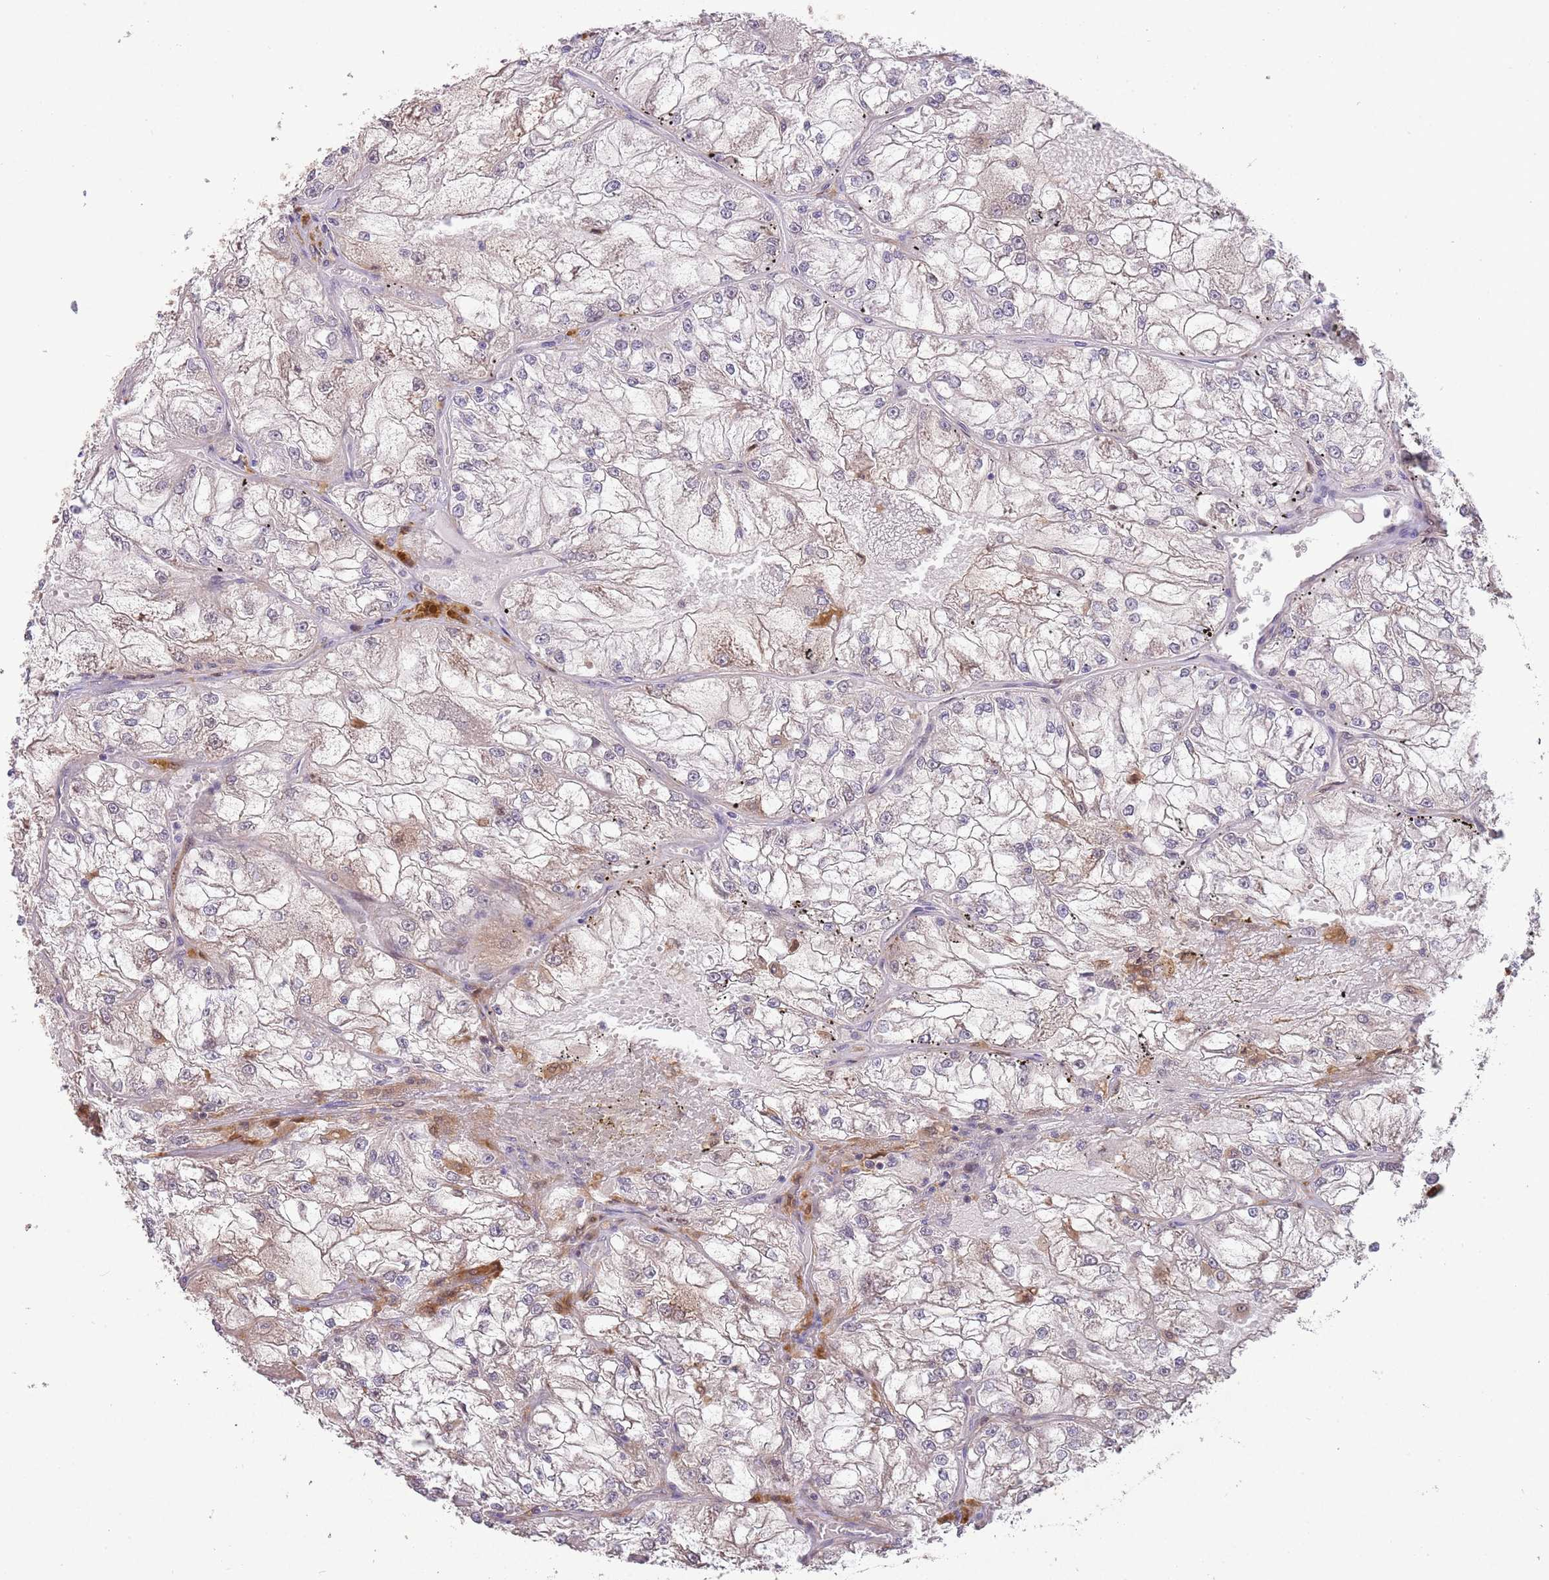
{"staining": {"intensity": "weak", "quantity": "<25%", "location": "cytoplasmic/membranous"}, "tissue": "renal cancer", "cell_type": "Tumor cells", "image_type": "cancer", "snomed": [{"axis": "morphology", "description": "Adenocarcinoma, NOS"}, {"axis": "topography", "description": "Kidney"}], "caption": "Adenocarcinoma (renal) was stained to show a protein in brown. There is no significant positivity in tumor cells. Brightfield microscopy of immunohistochemistry stained with DAB (brown) and hematoxylin (blue), captured at high magnification.", "gene": "ZNF639", "patient": {"sex": "female", "age": 72}}